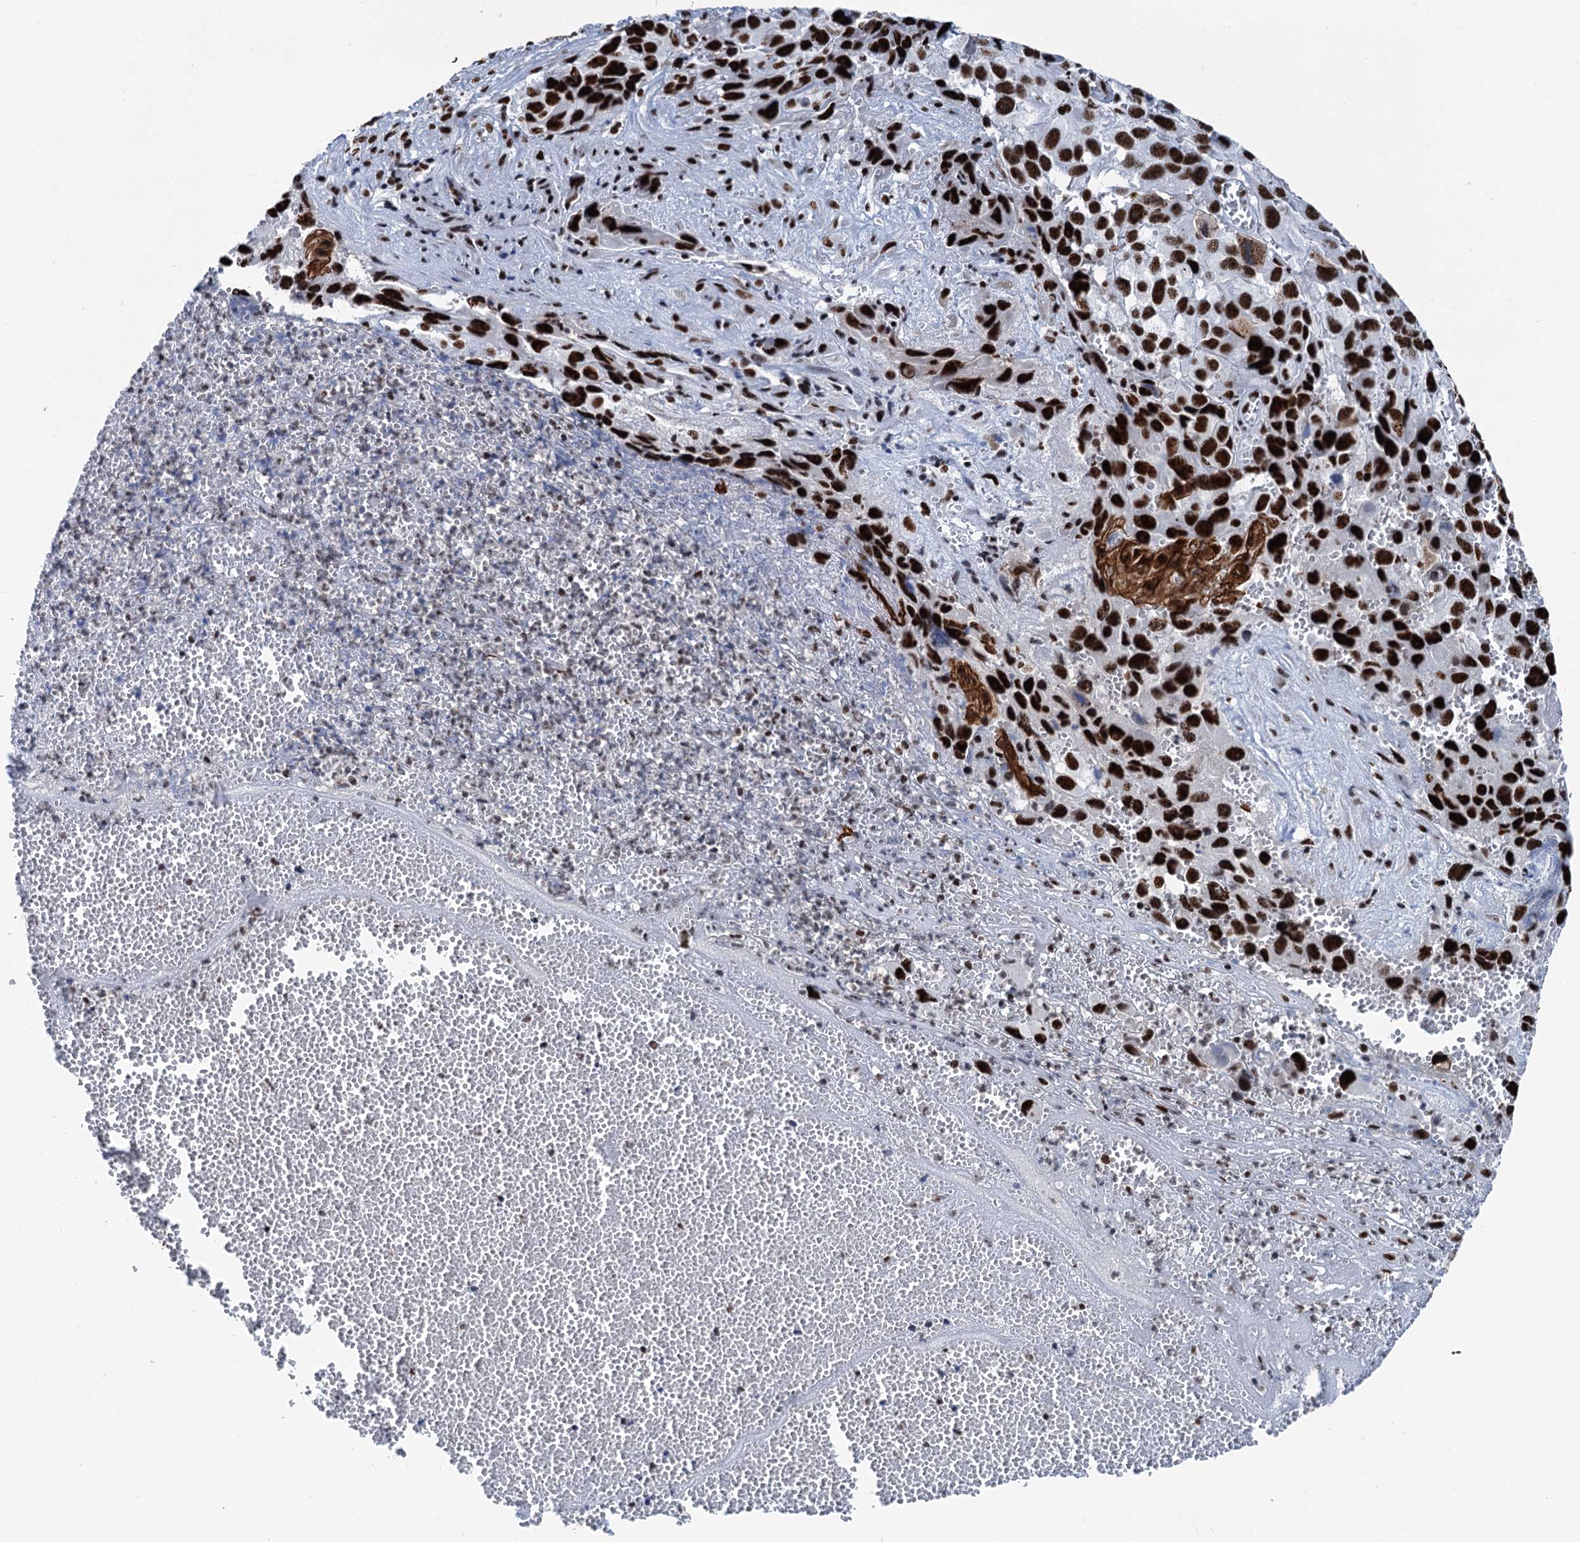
{"staining": {"intensity": "strong", "quantity": ">75%", "location": "nuclear"}, "tissue": "melanoma", "cell_type": "Tumor cells", "image_type": "cancer", "snomed": [{"axis": "morphology", "description": "Malignant melanoma, NOS"}, {"axis": "topography", "description": "Skin"}], "caption": "Human malignant melanoma stained for a protein (brown) displays strong nuclear positive staining in about >75% of tumor cells.", "gene": "DDX23", "patient": {"sex": "male", "age": 84}}